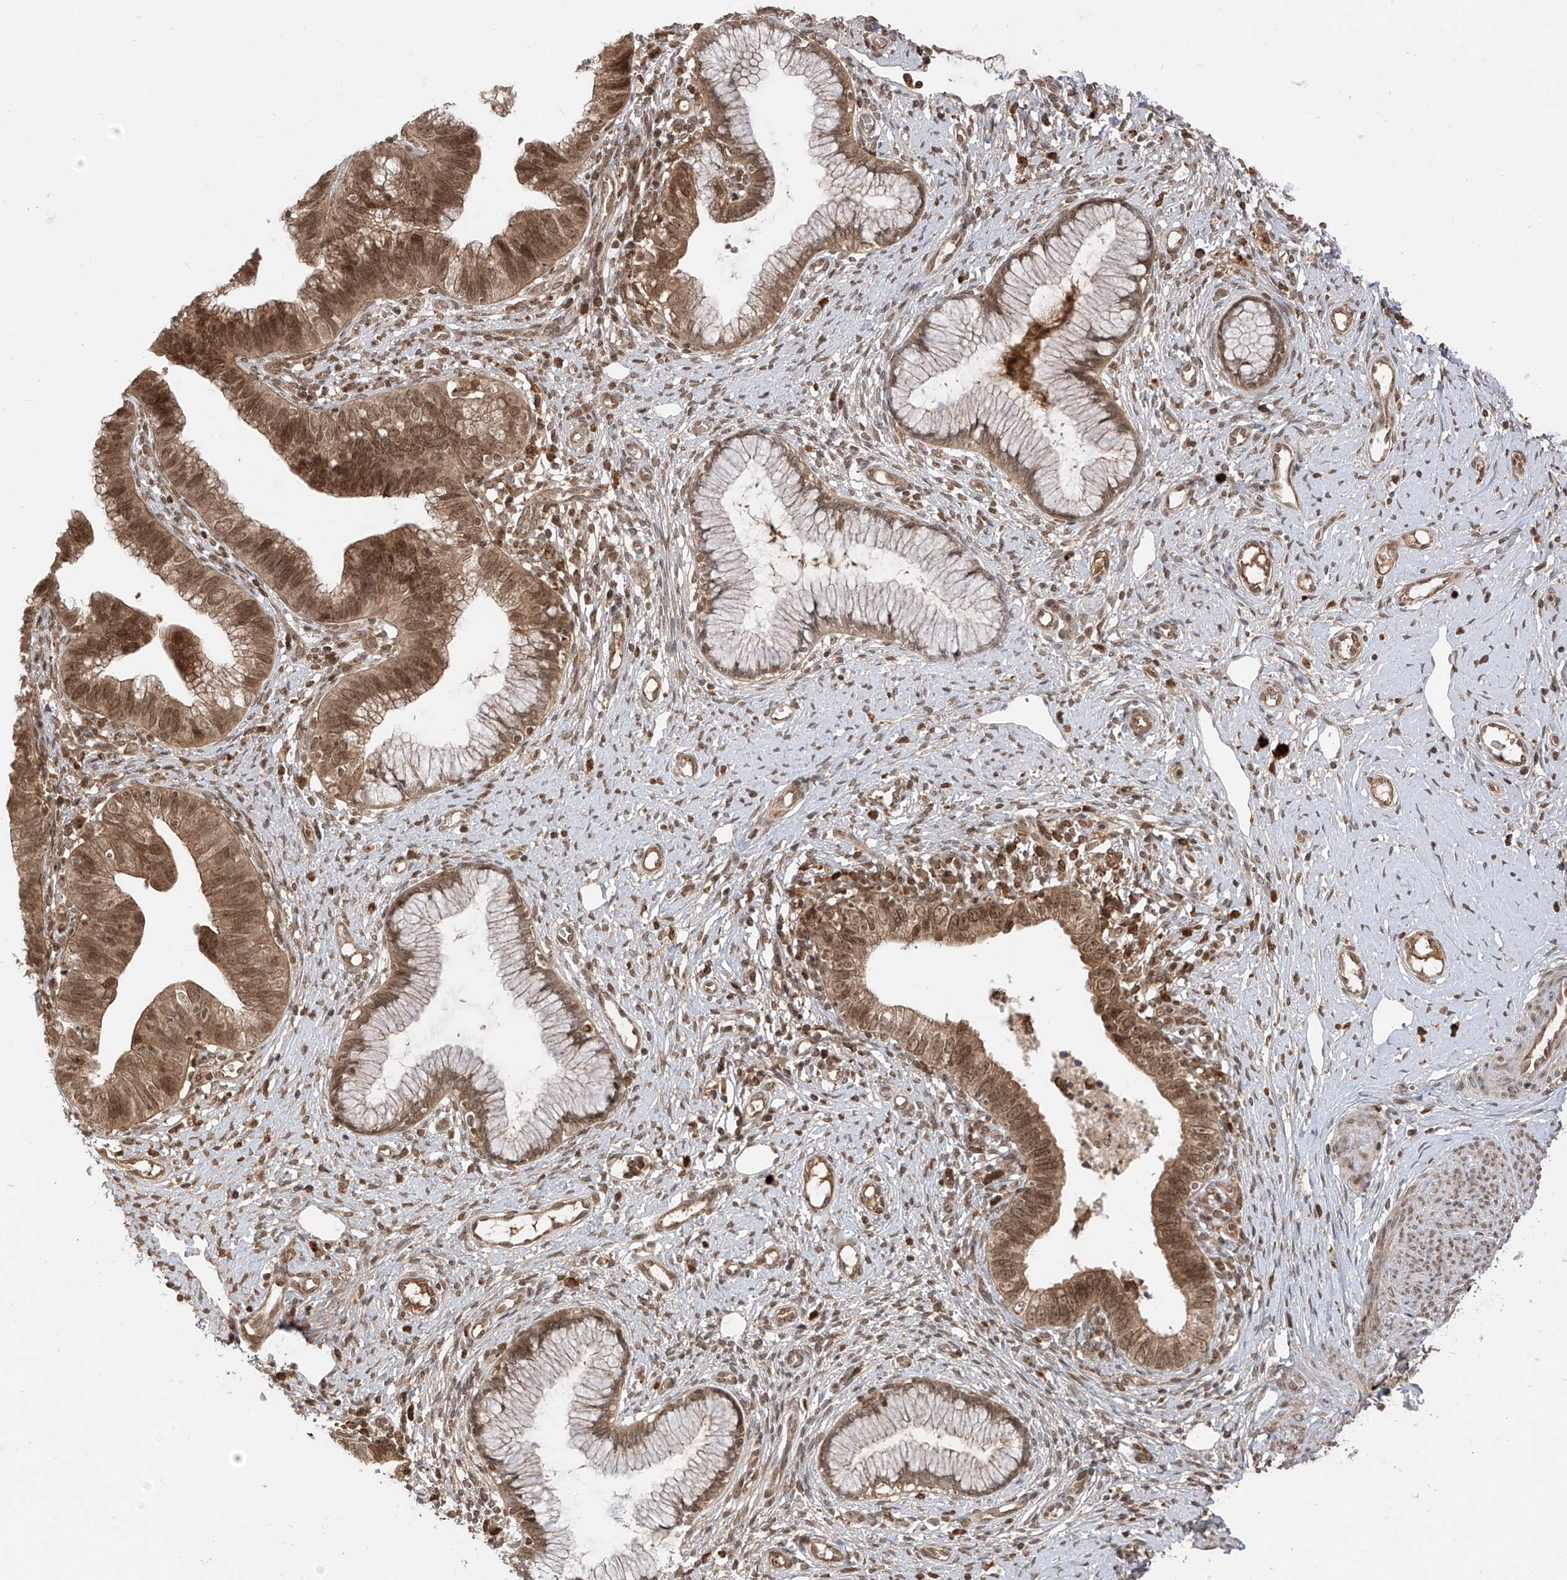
{"staining": {"intensity": "moderate", "quantity": ">75%", "location": "cytoplasmic/membranous,nuclear"}, "tissue": "cervical cancer", "cell_type": "Tumor cells", "image_type": "cancer", "snomed": [{"axis": "morphology", "description": "Adenocarcinoma, NOS"}, {"axis": "topography", "description": "Cervix"}], "caption": "Tumor cells demonstrate medium levels of moderate cytoplasmic/membranous and nuclear expression in approximately >75% of cells in human cervical adenocarcinoma.", "gene": "LCOR", "patient": {"sex": "female", "age": 36}}